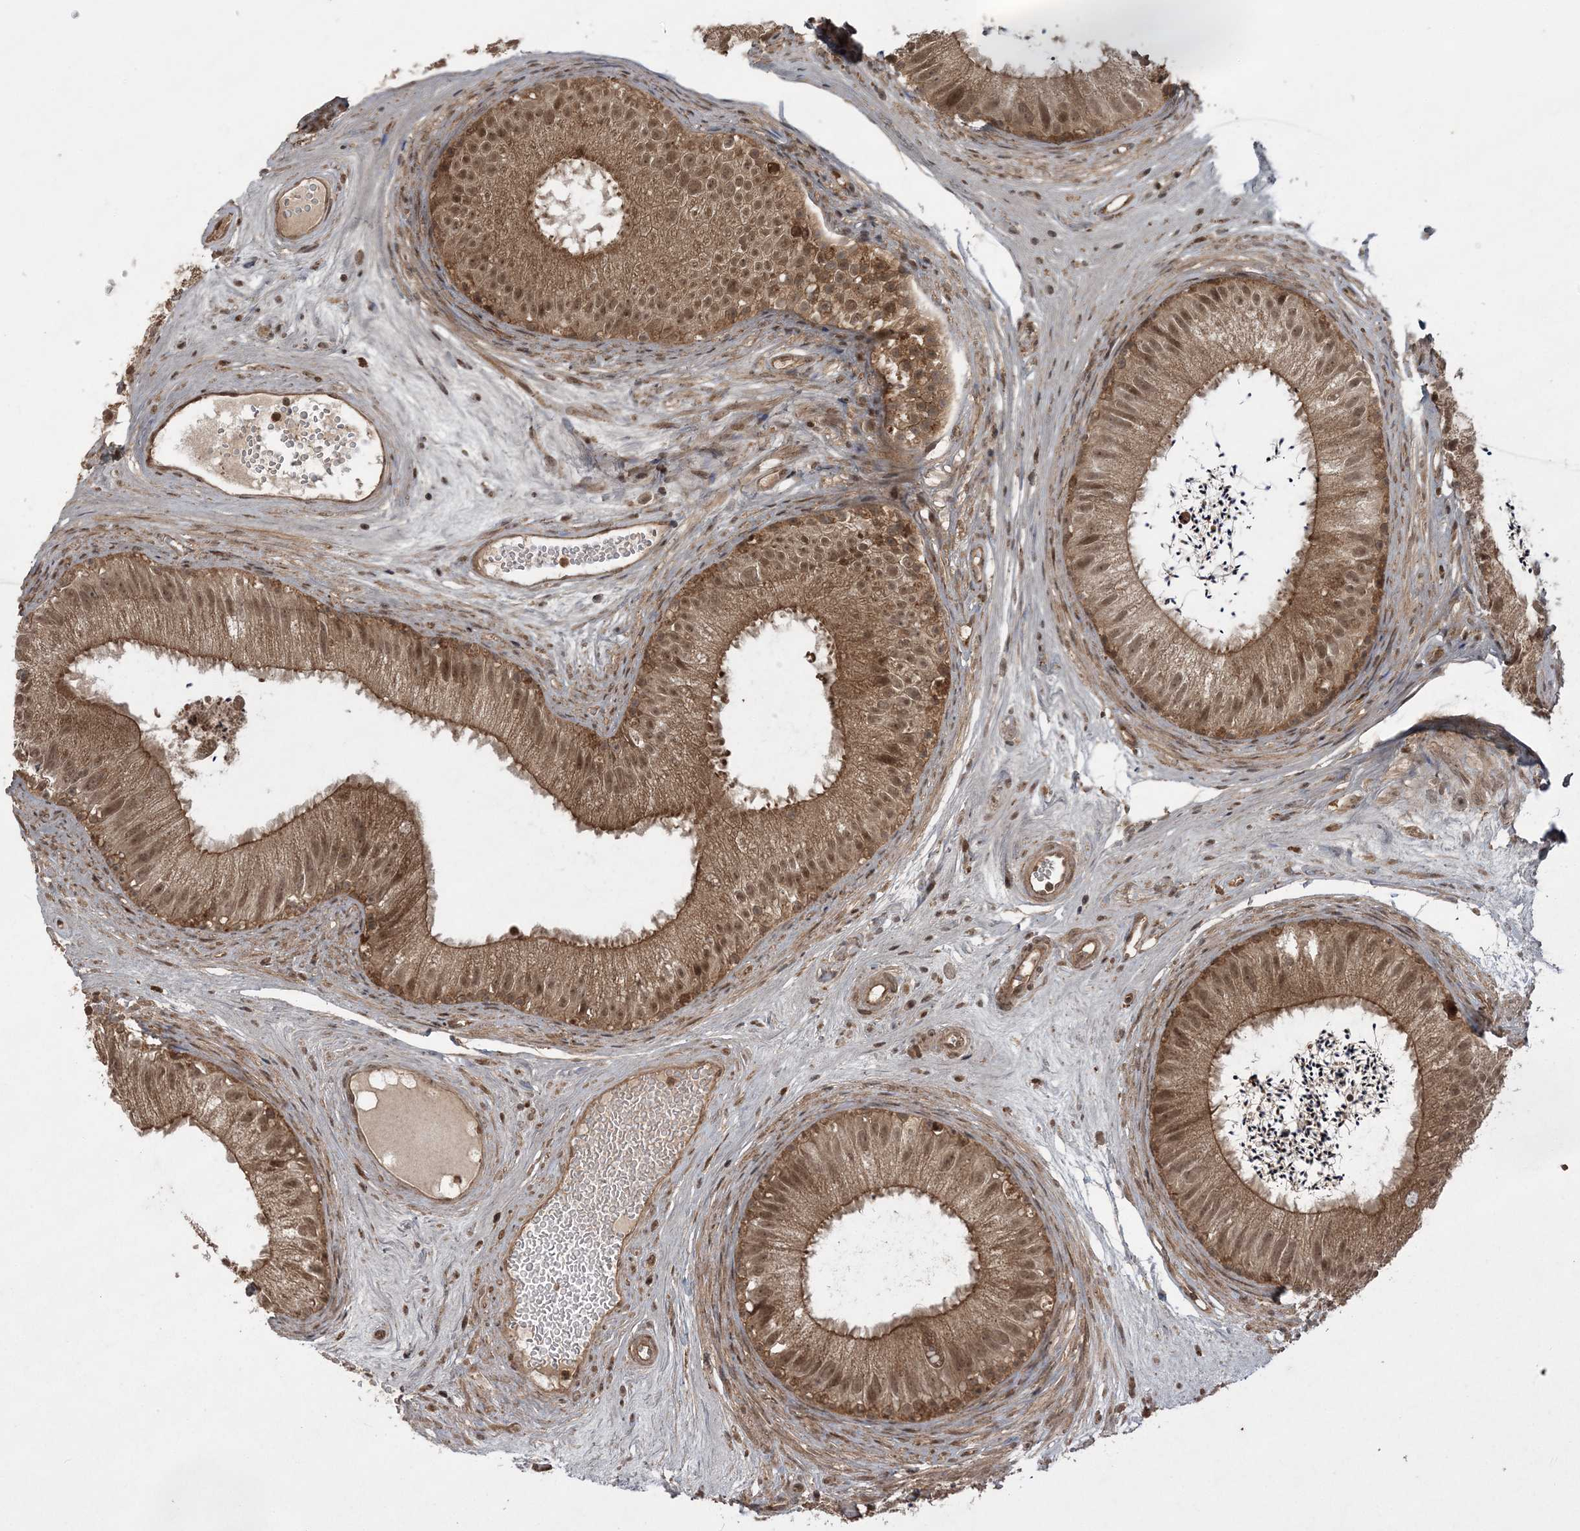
{"staining": {"intensity": "moderate", "quantity": ">75%", "location": "cytoplasmic/membranous,nuclear"}, "tissue": "epididymis", "cell_type": "Glandular cells", "image_type": "normal", "snomed": [{"axis": "morphology", "description": "Normal tissue, NOS"}, {"axis": "topography", "description": "Epididymis"}], "caption": "Immunohistochemical staining of normal epididymis demonstrates medium levels of moderate cytoplasmic/membranous,nuclear staining in about >75% of glandular cells. The staining was performed using DAB to visualize the protein expression in brown, while the nuclei were stained in blue with hematoxylin (Magnification: 20x).", "gene": "LACC1", "patient": {"sex": "male", "age": 77}}